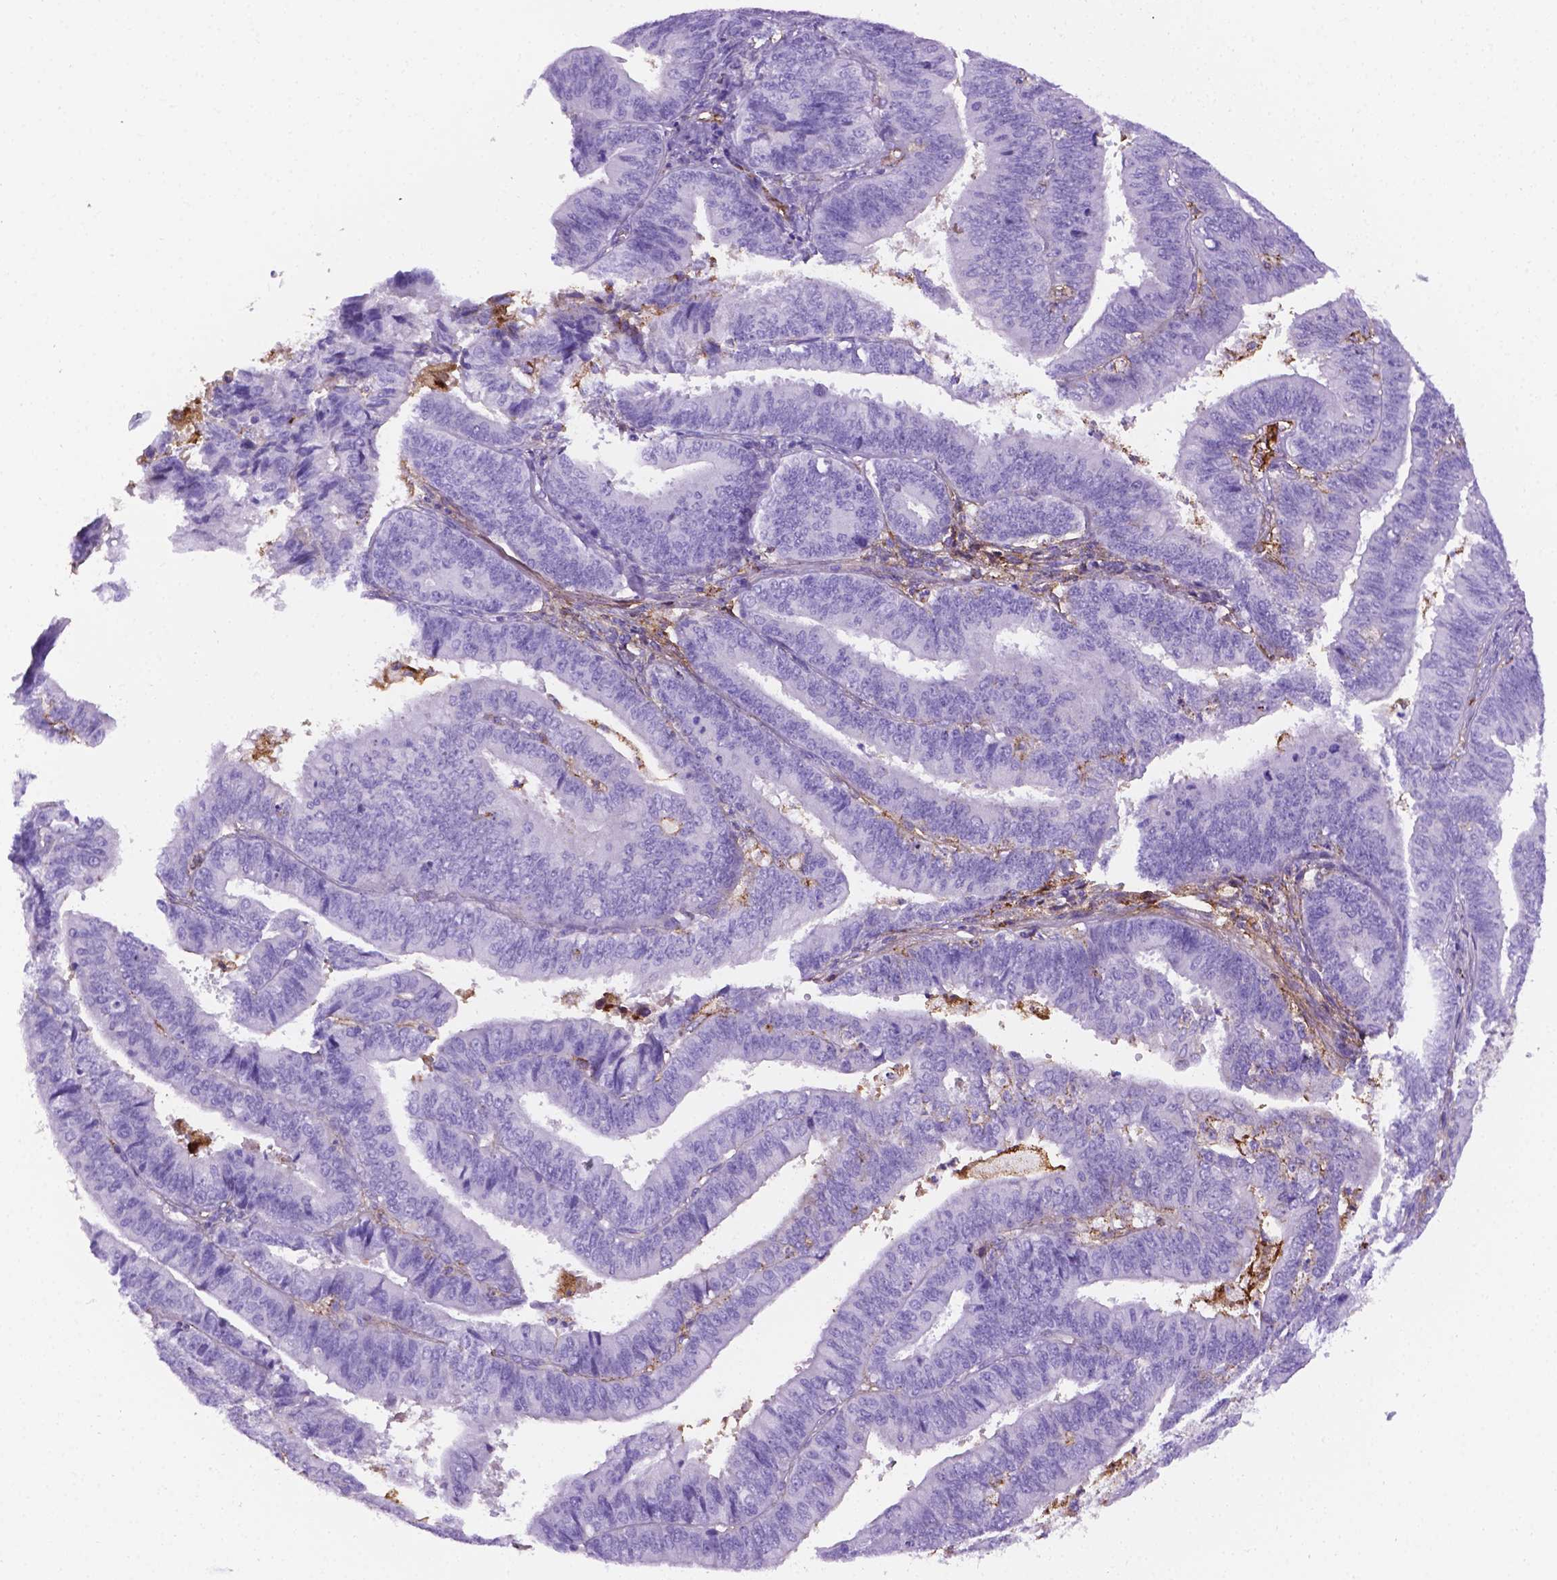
{"staining": {"intensity": "weak", "quantity": "<25%", "location": "cytoplasmic/membranous"}, "tissue": "endometrial cancer", "cell_type": "Tumor cells", "image_type": "cancer", "snomed": [{"axis": "morphology", "description": "Adenocarcinoma, NOS"}, {"axis": "topography", "description": "Endometrium"}], "caption": "Immunohistochemistry (IHC) image of endometrial cancer (adenocarcinoma) stained for a protein (brown), which shows no positivity in tumor cells.", "gene": "APOE", "patient": {"sex": "female", "age": 73}}